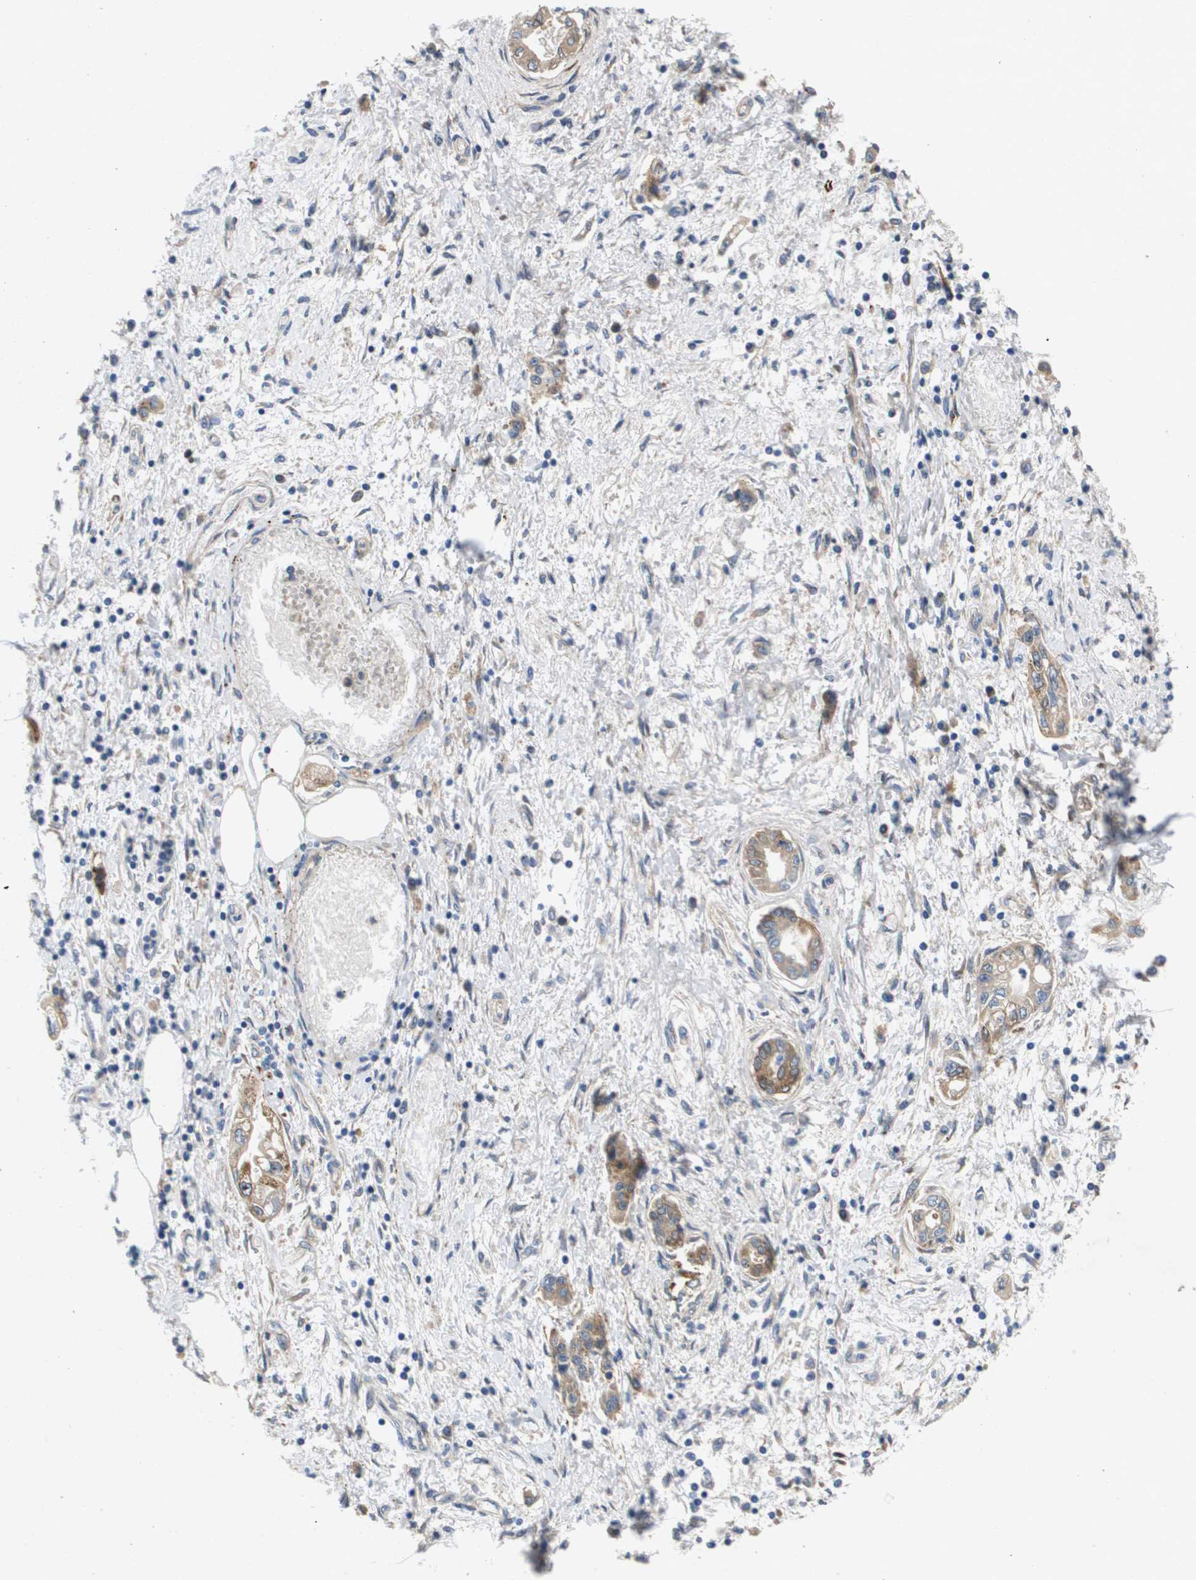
{"staining": {"intensity": "moderate", "quantity": ">75%", "location": "cytoplasmic/membranous"}, "tissue": "pancreatic cancer", "cell_type": "Tumor cells", "image_type": "cancer", "snomed": [{"axis": "morphology", "description": "Adenocarcinoma, NOS"}, {"axis": "topography", "description": "Pancreas"}], "caption": "Immunohistochemistry of human pancreatic cancer reveals medium levels of moderate cytoplasmic/membranous expression in approximately >75% of tumor cells.", "gene": "ENTPD2", "patient": {"sex": "male", "age": 56}}